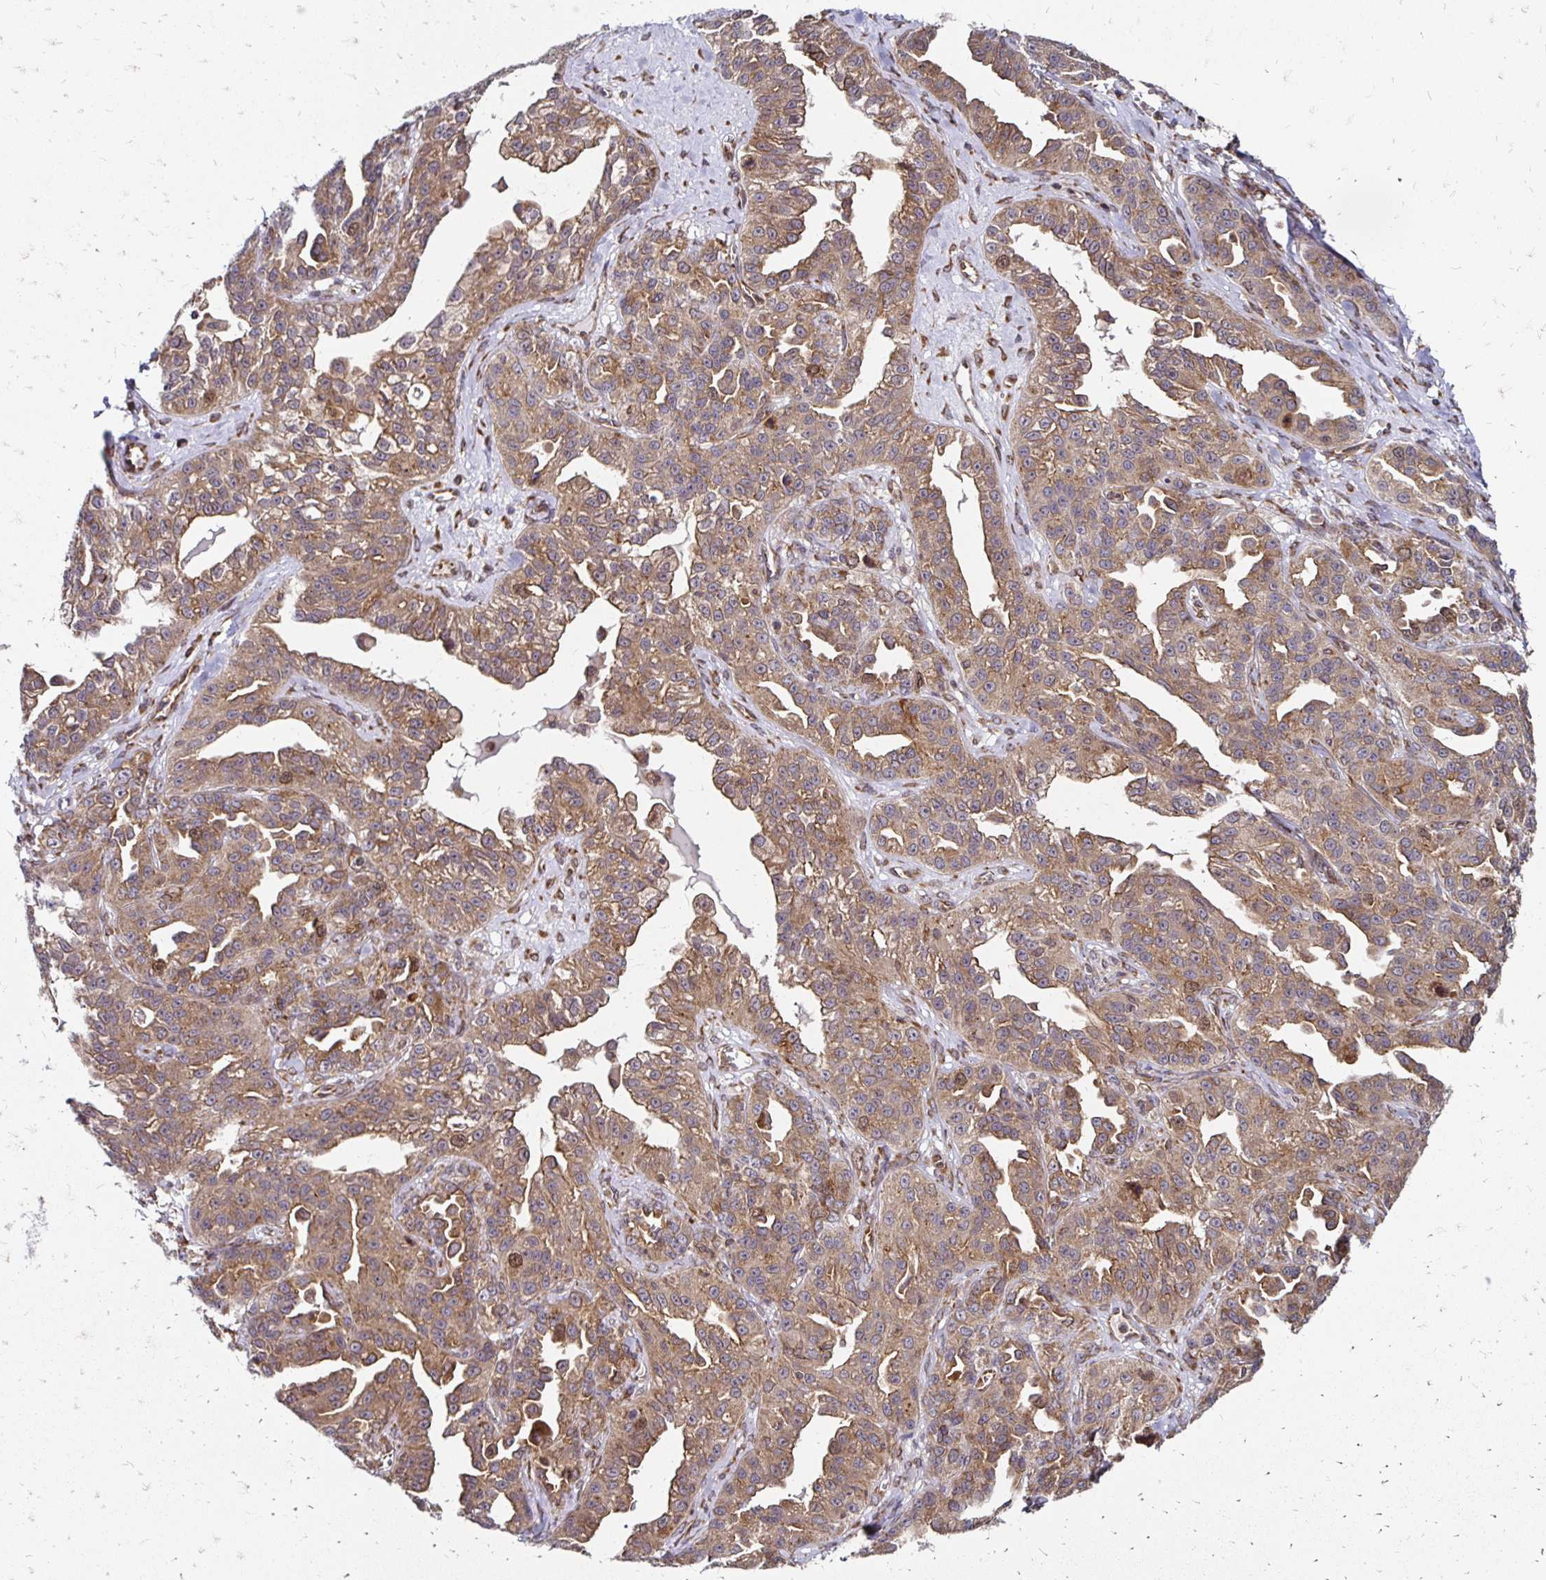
{"staining": {"intensity": "moderate", "quantity": ">75%", "location": "cytoplasmic/membranous"}, "tissue": "ovarian cancer", "cell_type": "Tumor cells", "image_type": "cancer", "snomed": [{"axis": "morphology", "description": "Cystadenocarcinoma, serous, NOS"}, {"axis": "topography", "description": "Ovary"}], "caption": "Immunohistochemical staining of human ovarian cancer (serous cystadenocarcinoma) exhibits moderate cytoplasmic/membranous protein positivity in about >75% of tumor cells. The protein is stained brown, and the nuclei are stained in blue (DAB IHC with brightfield microscopy, high magnification).", "gene": "ZW10", "patient": {"sex": "female", "age": 75}}